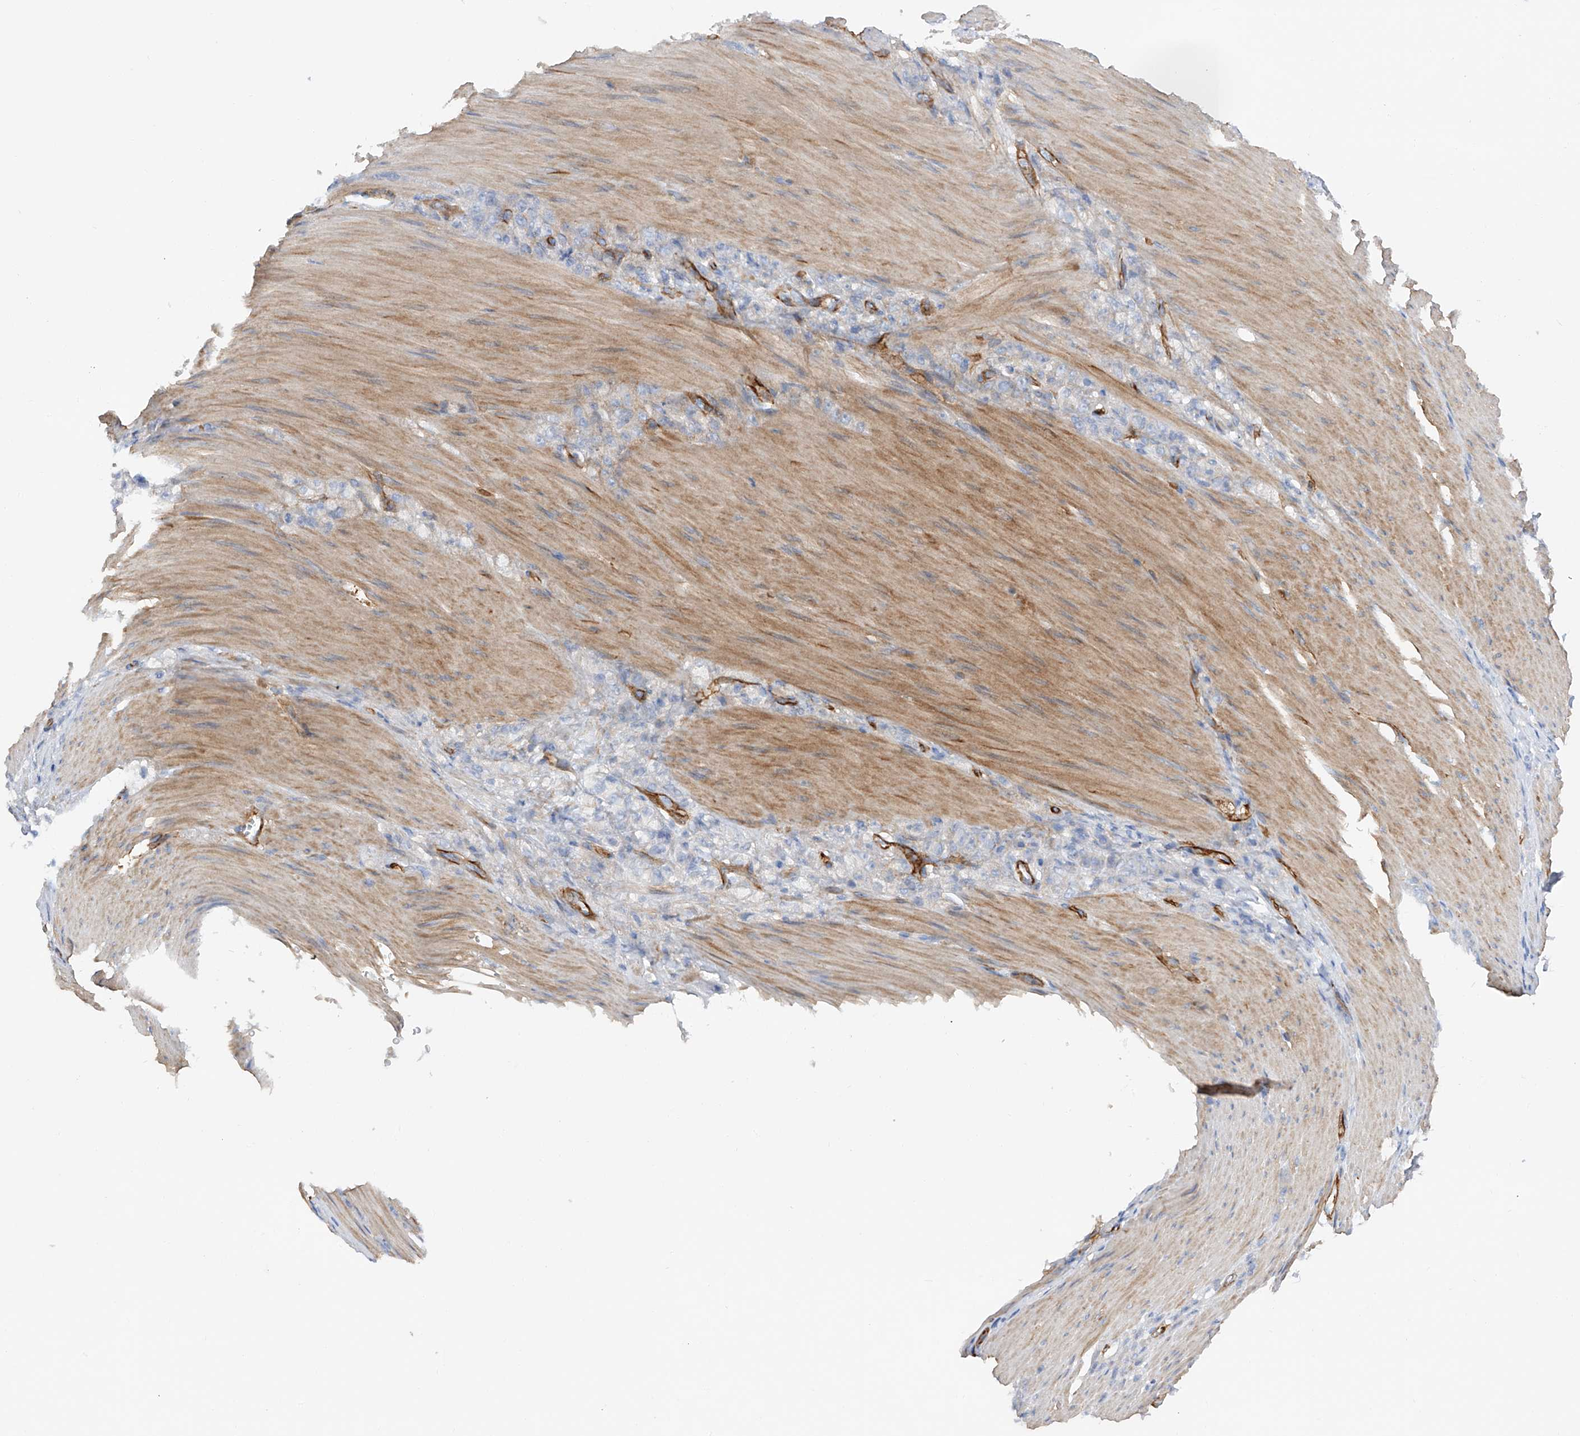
{"staining": {"intensity": "negative", "quantity": "none", "location": "none"}, "tissue": "stomach cancer", "cell_type": "Tumor cells", "image_type": "cancer", "snomed": [{"axis": "morphology", "description": "Normal tissue, NOS"}, {"axis": "morphology", "description": "Adenocarcinoma, NOS"}, {"axis": "topography", "description": "Stomach"}], "caption": "Immunohistochemical staining of human stomach cancer (adenocarcinoma) shows no significant positivity in tumor cells.", "gene": "LCA5", "patient": {"sex": "male", "age": 82}}